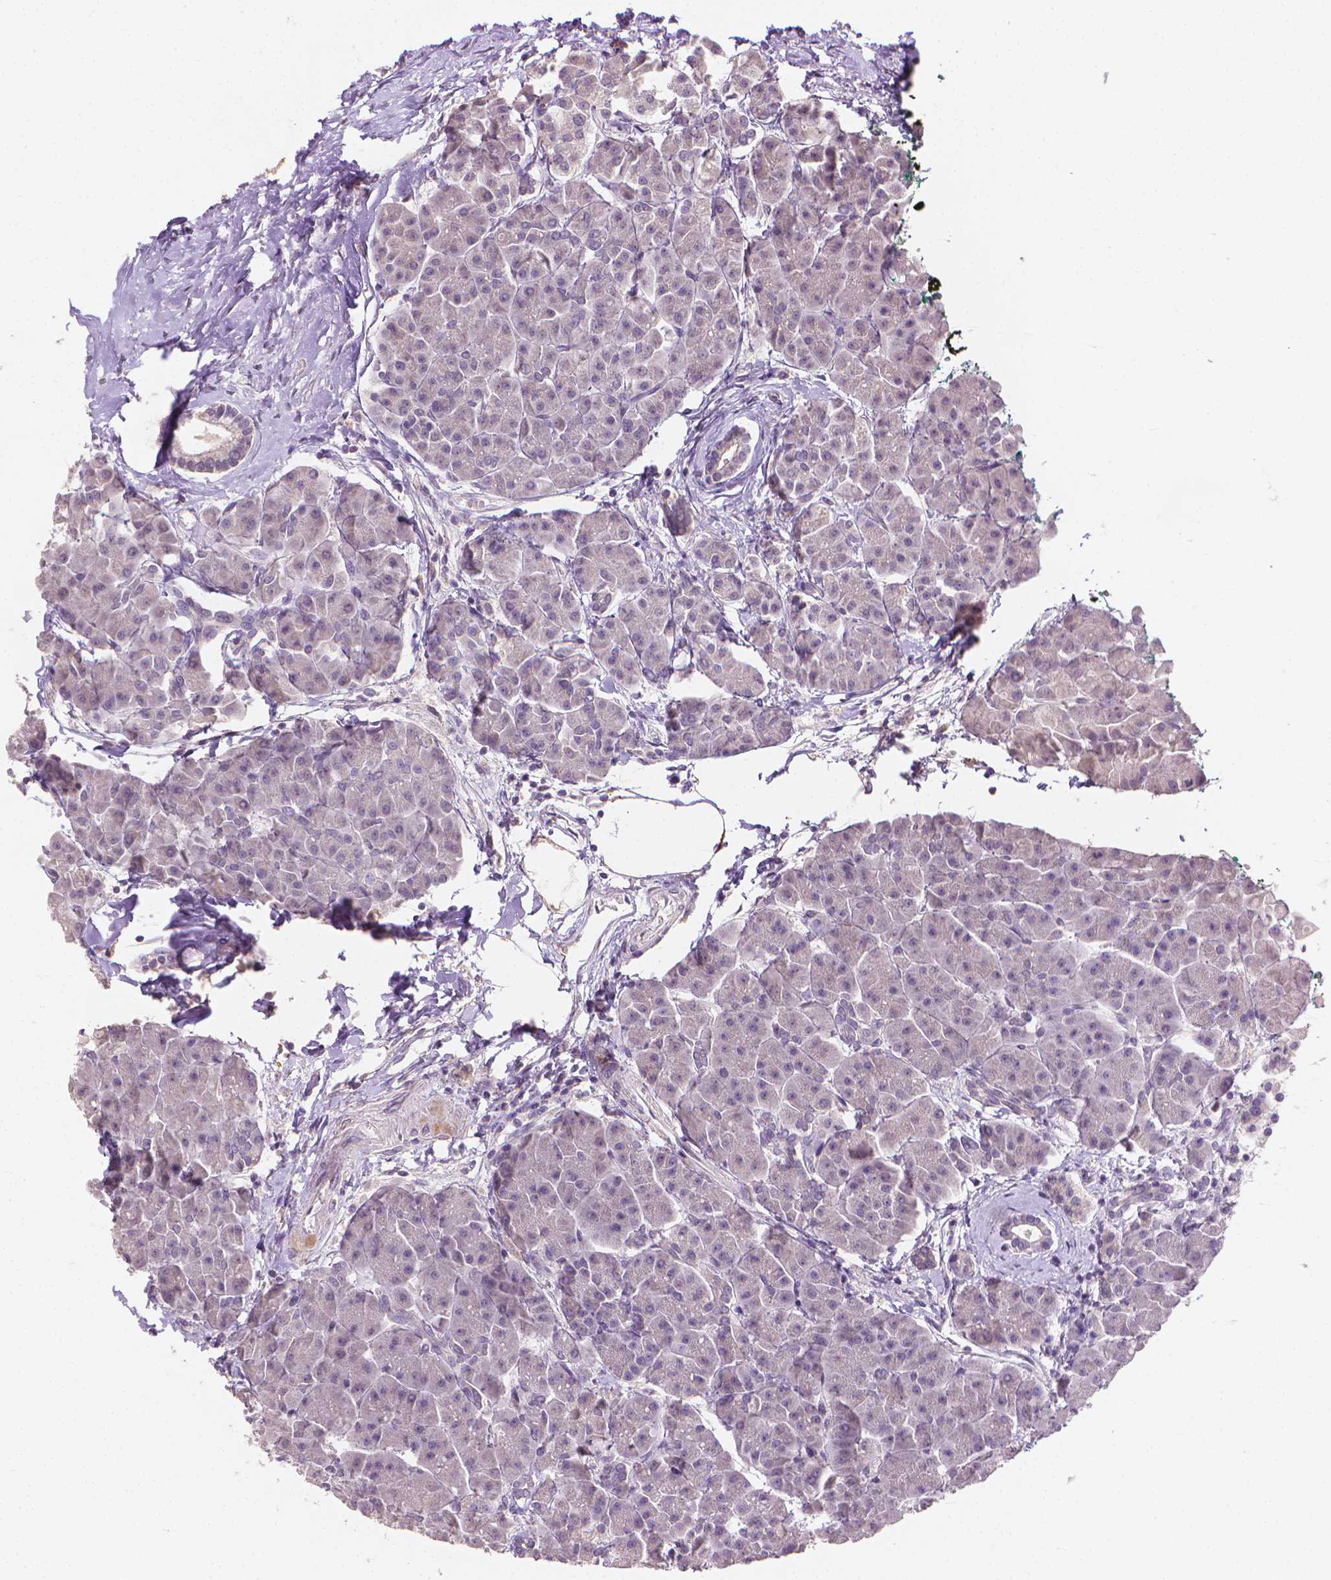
{"staining": {"intensity": "negative", "quantity": "none", "location": "none"}, "tissue": "pancreas", "cell_type": "Exocrine glandular cells", "image_type": "normal", "snomed": [{"axis": "morphology", "description": "Normal tissue, NOS"}, {"axis": "topography", "description": "Adipose tissue"}, {"axis": "topography", "description": "Pancreas"}, {"axis": "topography", "description": "Peripheral nerve tissue"}], "caption": "This is an IHC photomicrograph of normal human pancreas. There is no positivity in exocrine glandular cells.", "gene": "FASN", "patient": {"sex": "female", "age": 58}}